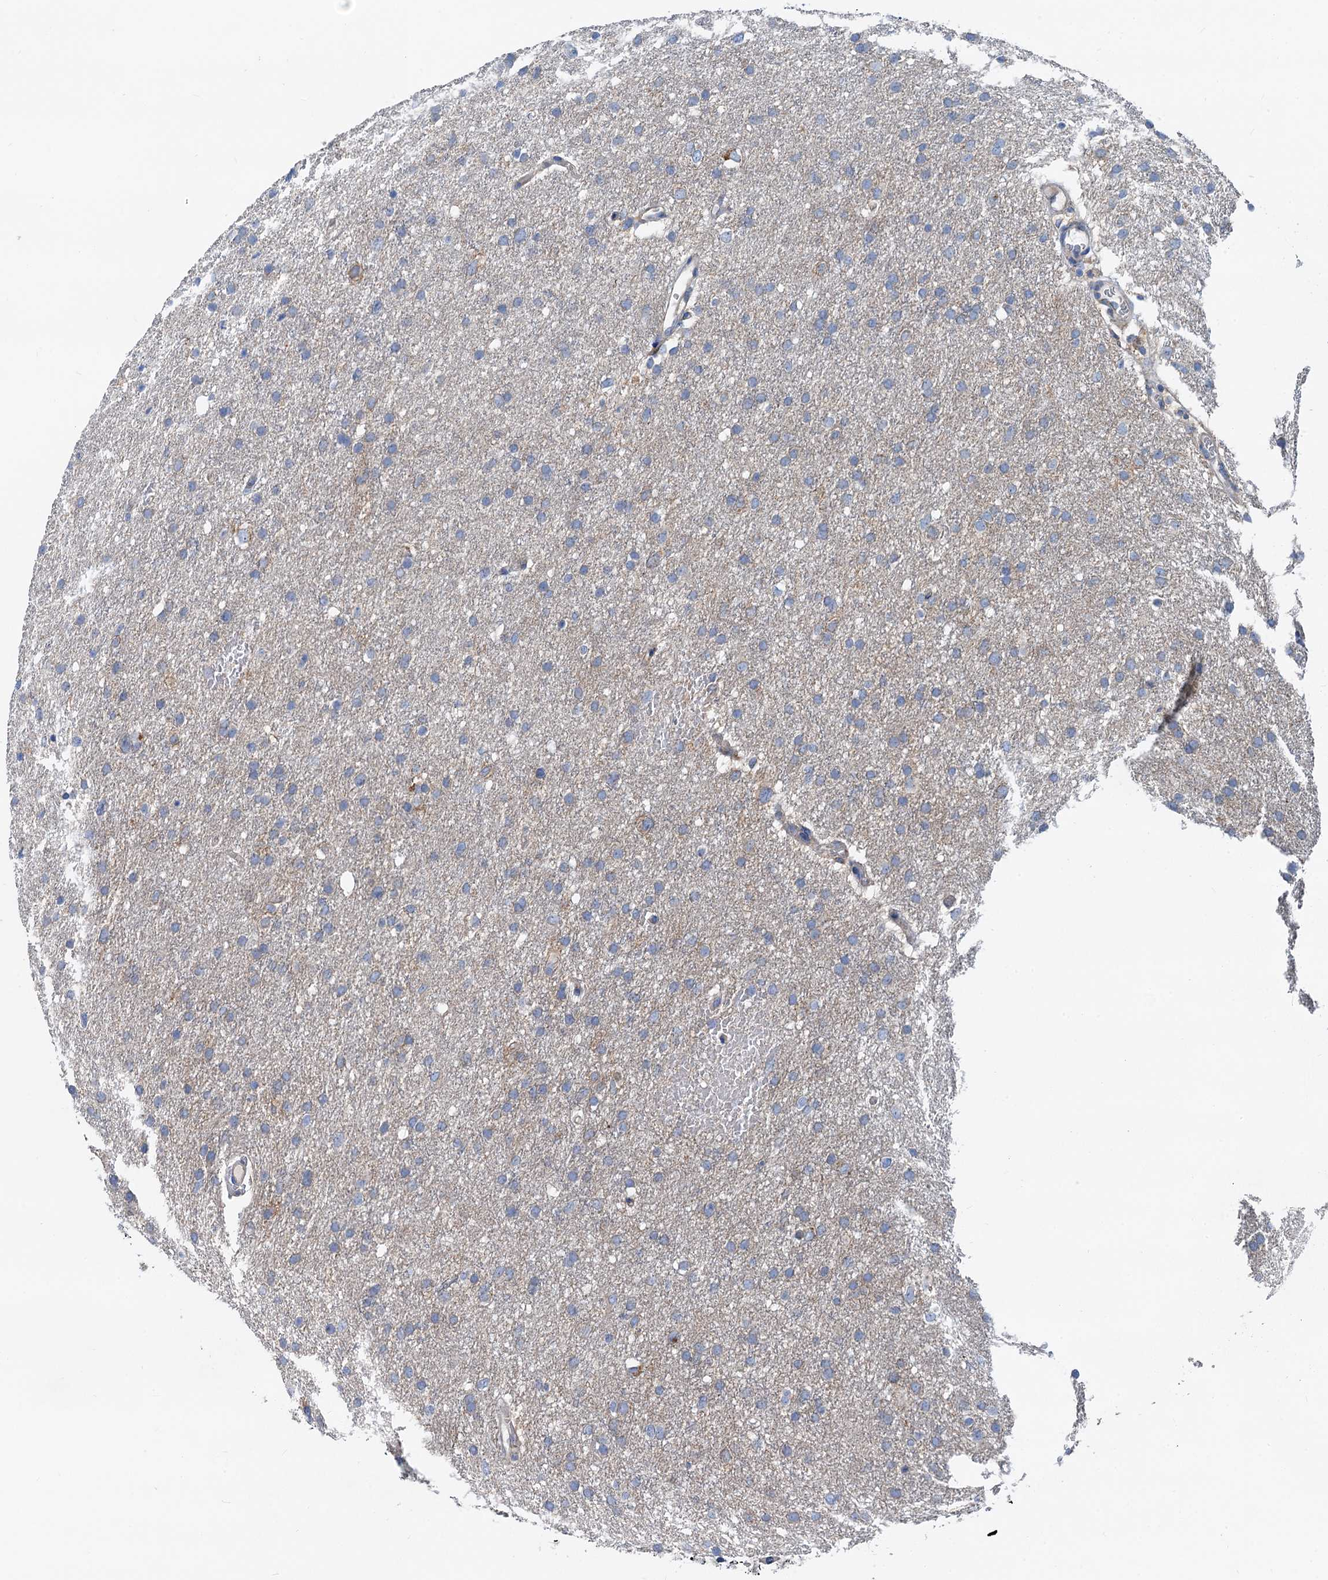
{"staining": {"intensity": "negative", "quantity": "none", "location": "none"}, "tissue": "glioma", "cell_type": "Tumor cells", "image_type": "cancer", "snomed": [{"axis": "morphology", "description": "Glioma, malignant, High grade"}, {"axis": "topography", "description": "Cerebral cortex"}], "caption": "IHC of high-grade glioma (malignant) exhibits no positivity in tumor cells.", "gene": "ANKRD26", "patient": {"sex": "female", "age": 36}}